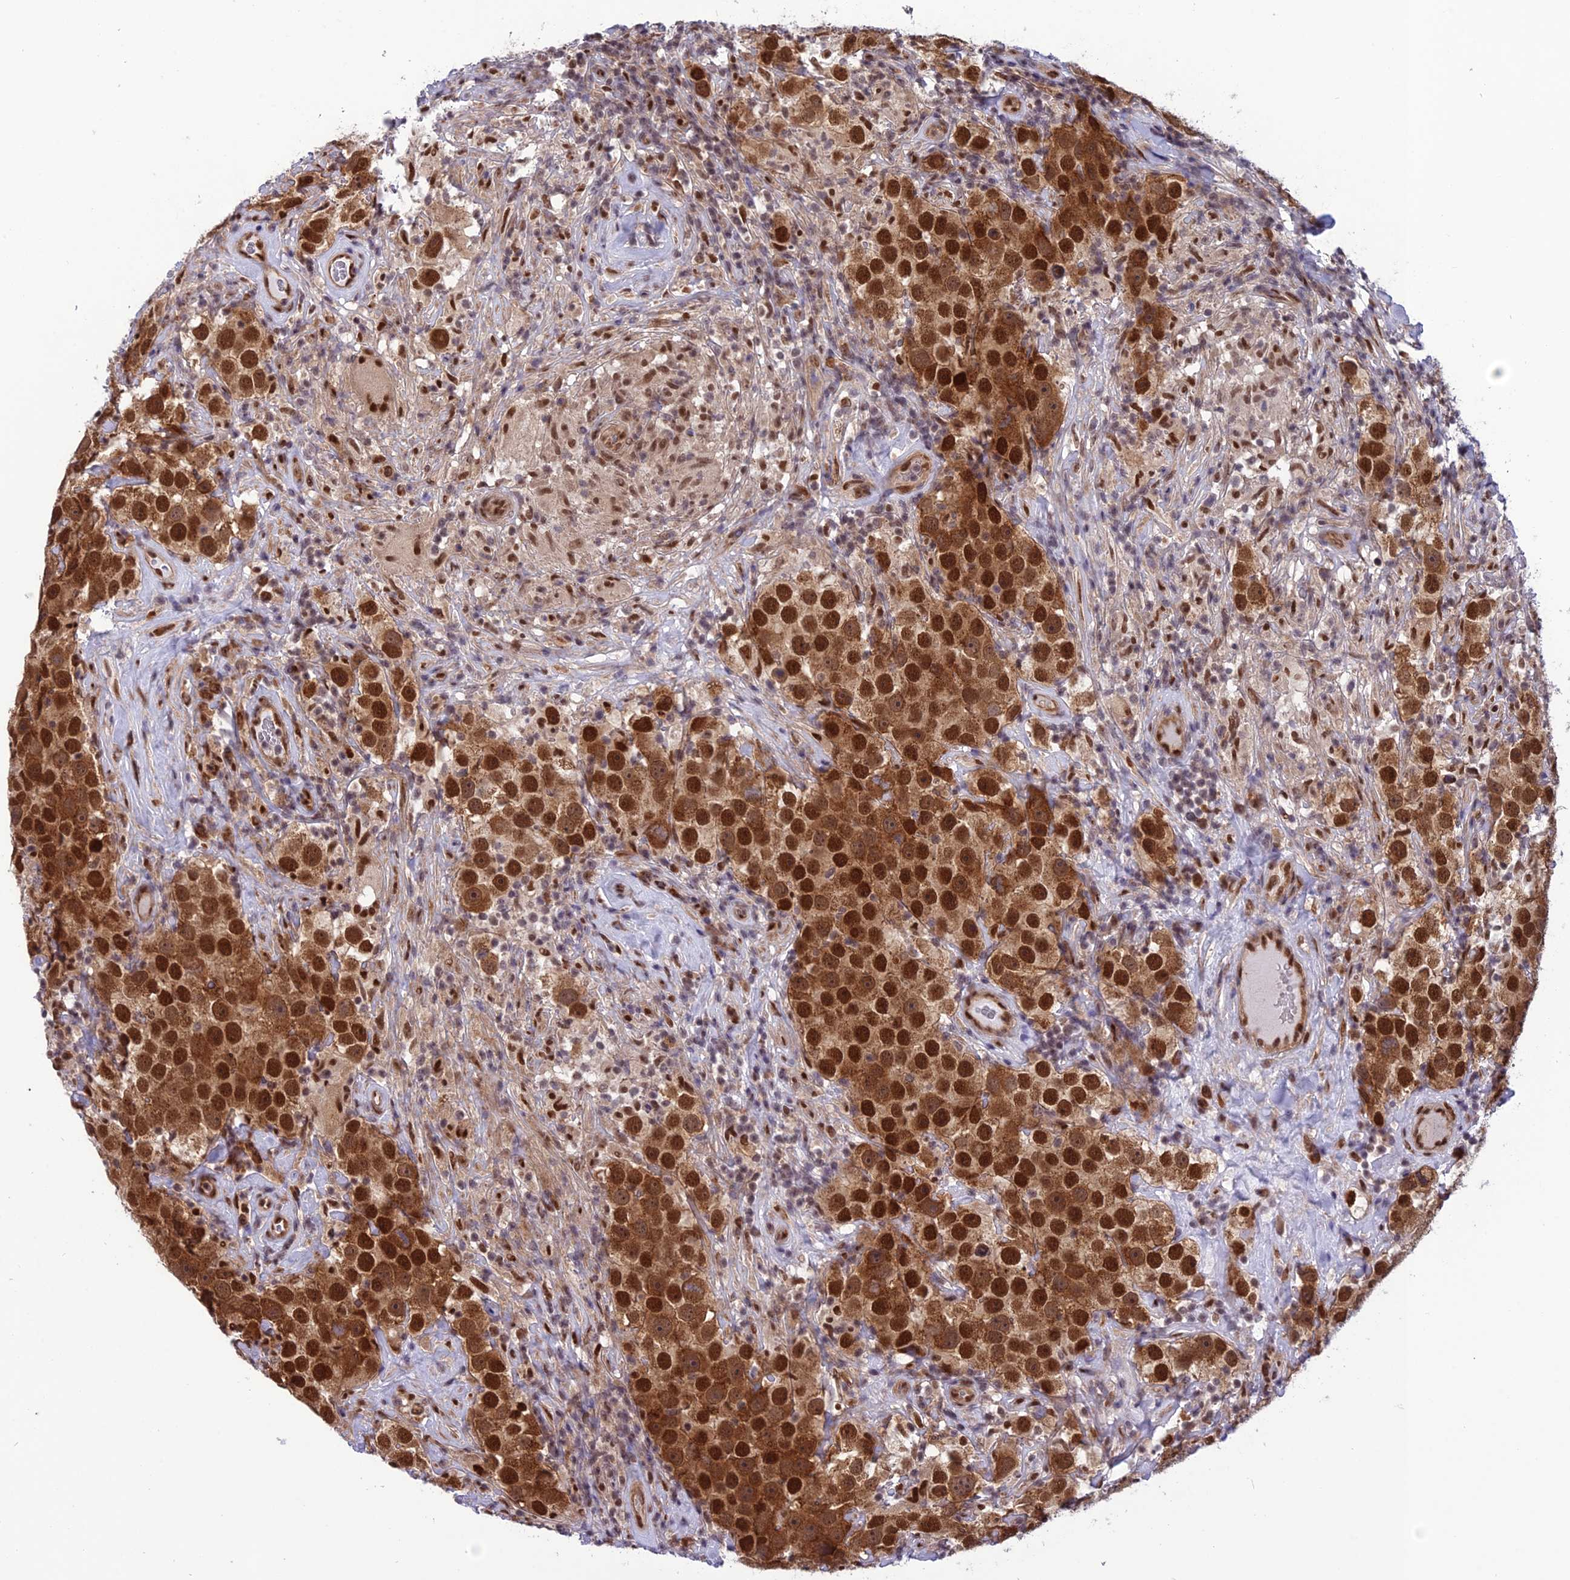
{"staining": {"intensity": "strong", "quantity": ">75%", "location": "cytoplasmic/membranous,nuclear"}, "tissue": "testis cancer", "cell_type": "Tumor cells", "image_type": "cancer", "snomed": [{"axis": "morphology", "description": "Seminoma, NOS"}, {"axis": "topography", "description": "Testis"}], "caption": "Tumor cells reveal high levels of strong cytoplasmic/membranous and nuclear positivity in approximately >75% of cells in testis cancer (seminoma). The staining was performed using DAB (3,3'-diaminobenzidine) to visualize the protein expression in brown, while the nuclei were stained in blue with hematoxylin (Magnification: 20x).", "gene": "RTRAF", "patient": {"sex": "male", "age": 49}}